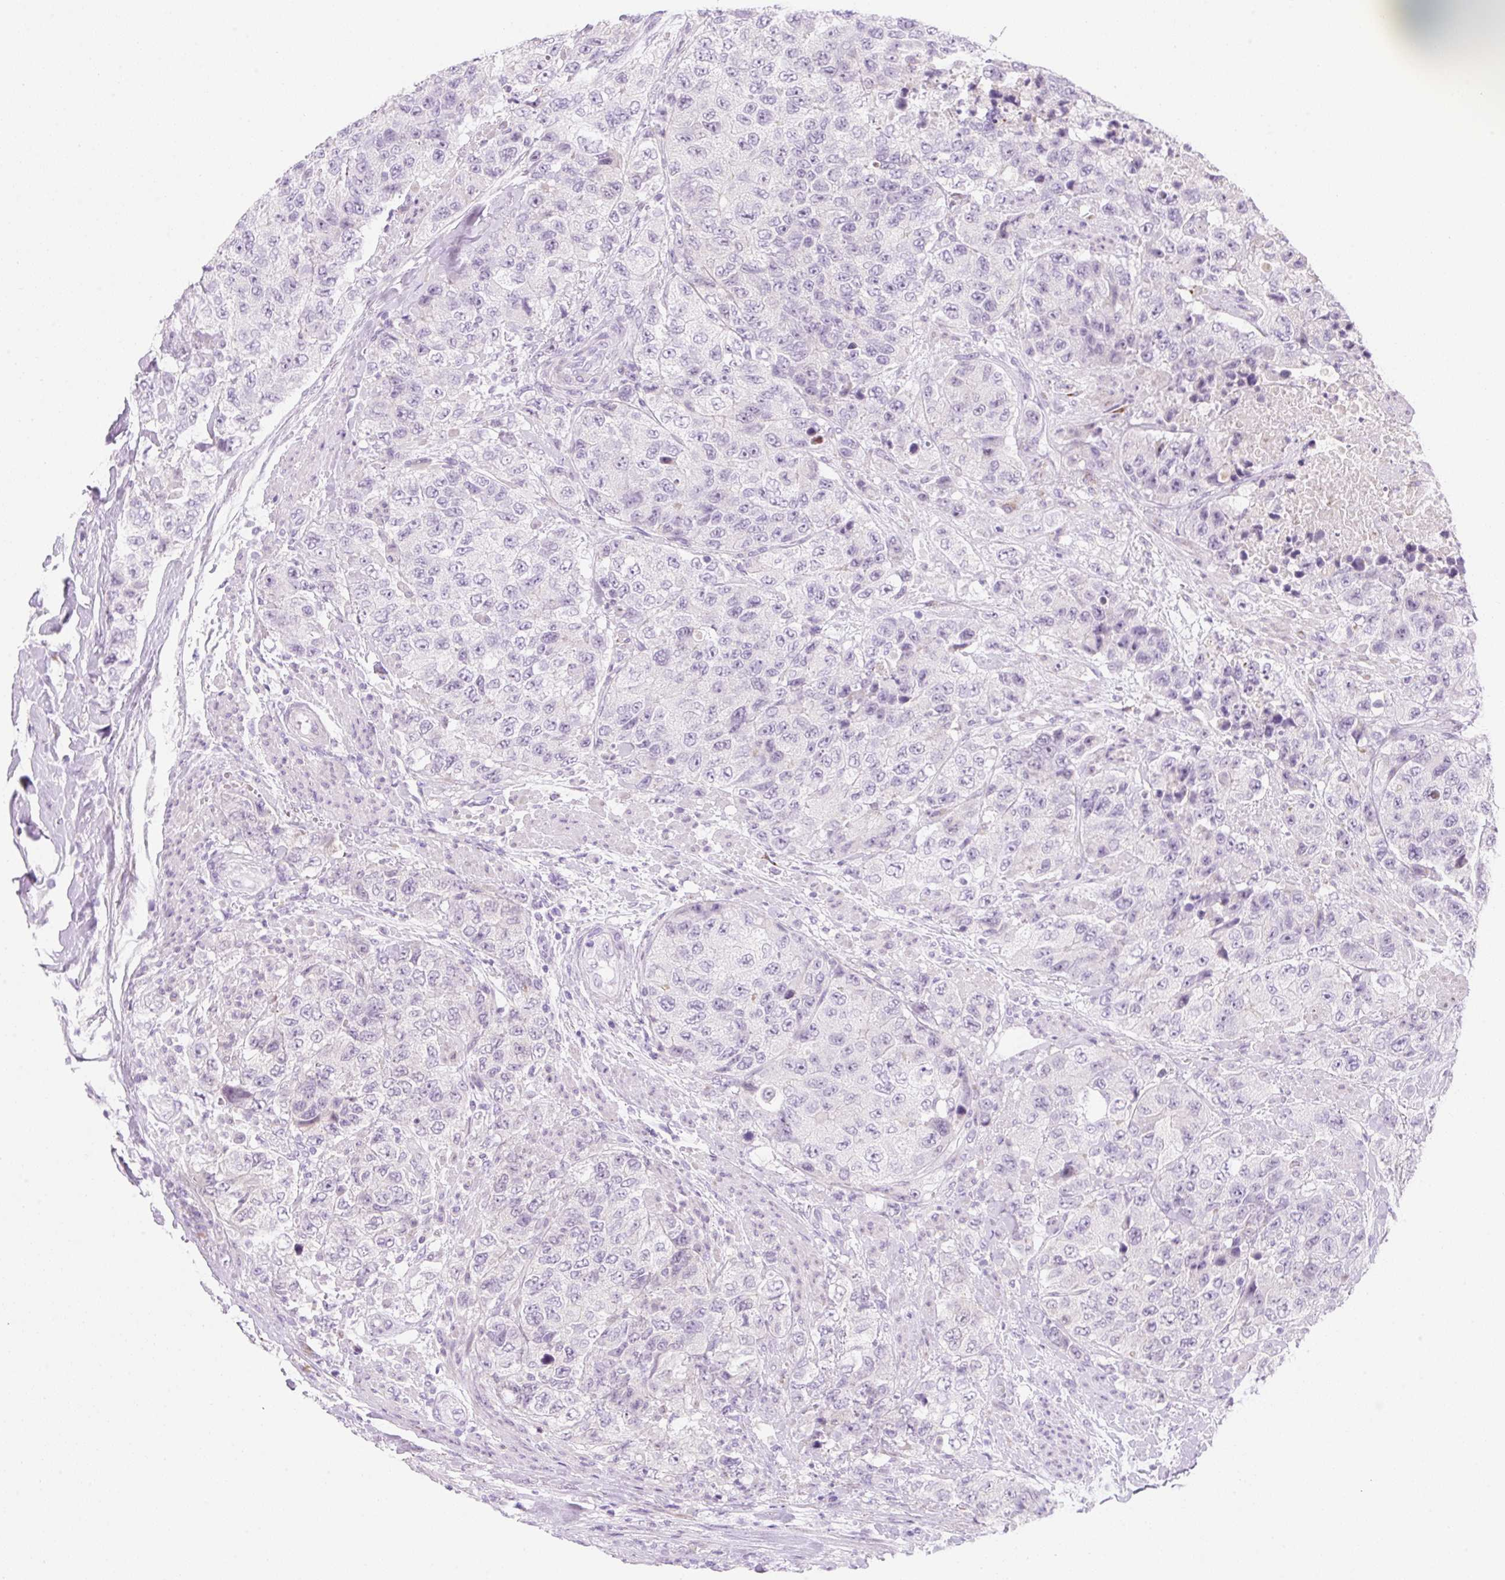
{"staining": {"intensity": "negative", "quantity": "none", "location": "none"}, "tissue": "urothelial cancer", "cell_type": "Tumor cells", "image_type": "cancer", "snomed": [{"axis": "morphology", "description": "Urothelial carcinoma, High grade"}, {"axis": "topography", "description": "Urinary bladder"}], "caption": "Immunohistochemistry (IHC) histopathology image of neoplastic tissue: high-grade urothelial carcinoma stained with DAB exhibits no significant protein positivity in tumor cells.", "gene": "ZNF121", "patient": {"sex": "female", "age": 78}}